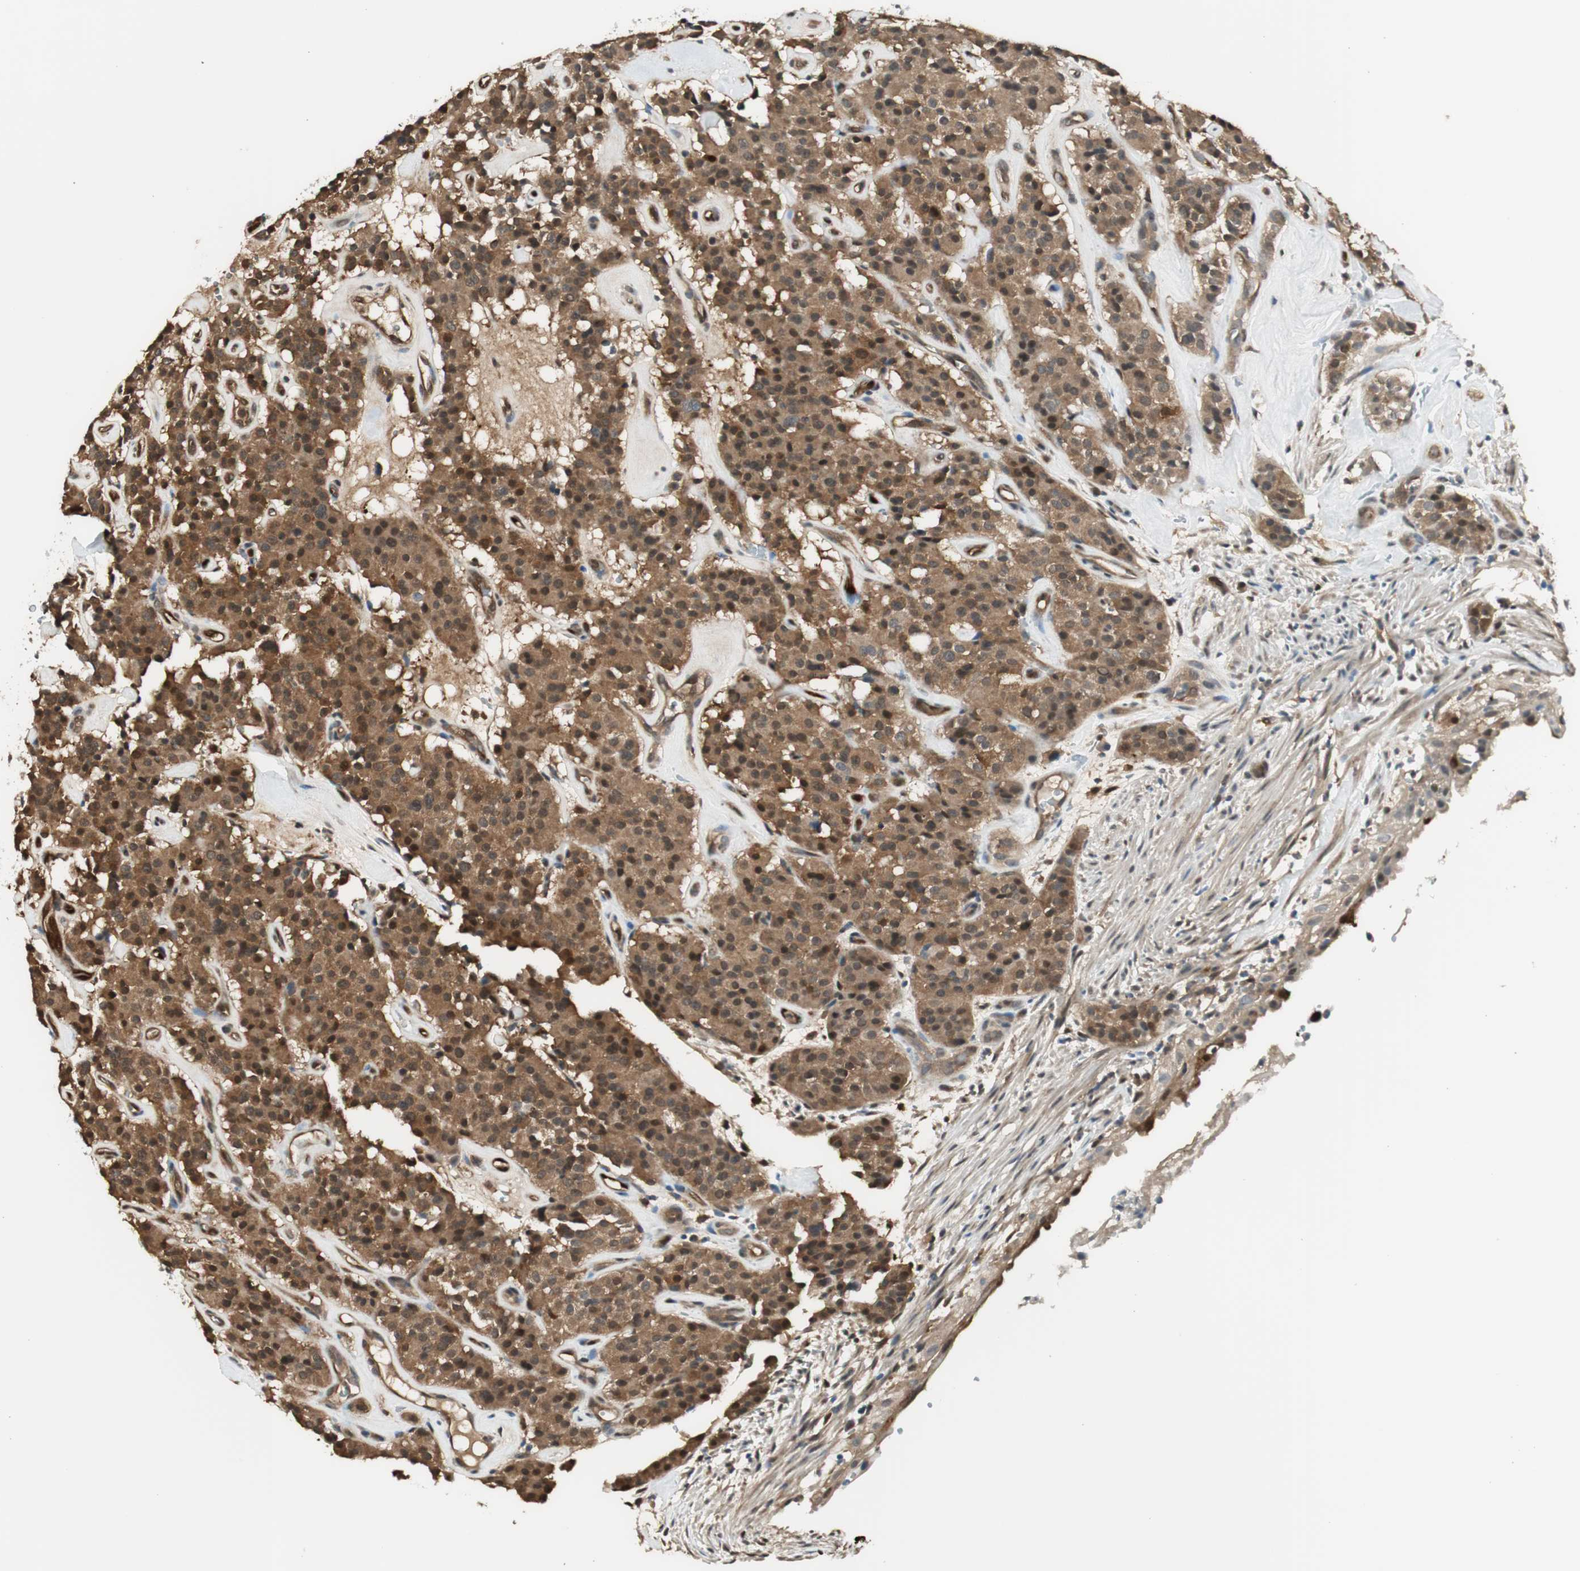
{"staining": {"intensity": "strong", "quantity": ">75%", "location": "cytoplasmic/membranous,nuclear"}, "tissue": "carcinoid", "cell_type": "Tumor cells", "image_type": "cancer", "snomed": [{"axis": "morphology", "description": "Carcinoid, malignant, NOS"}, {"axis": "topography", "description": "Lung"}], "caption": "Carcinoid (malignant) stained for a protein exhibits strong cytoplasmic/membranous and nuclear positivity in tumor cells.", "gene": "SERPINB6", "patient": {"sex": "male", "age": 30}}